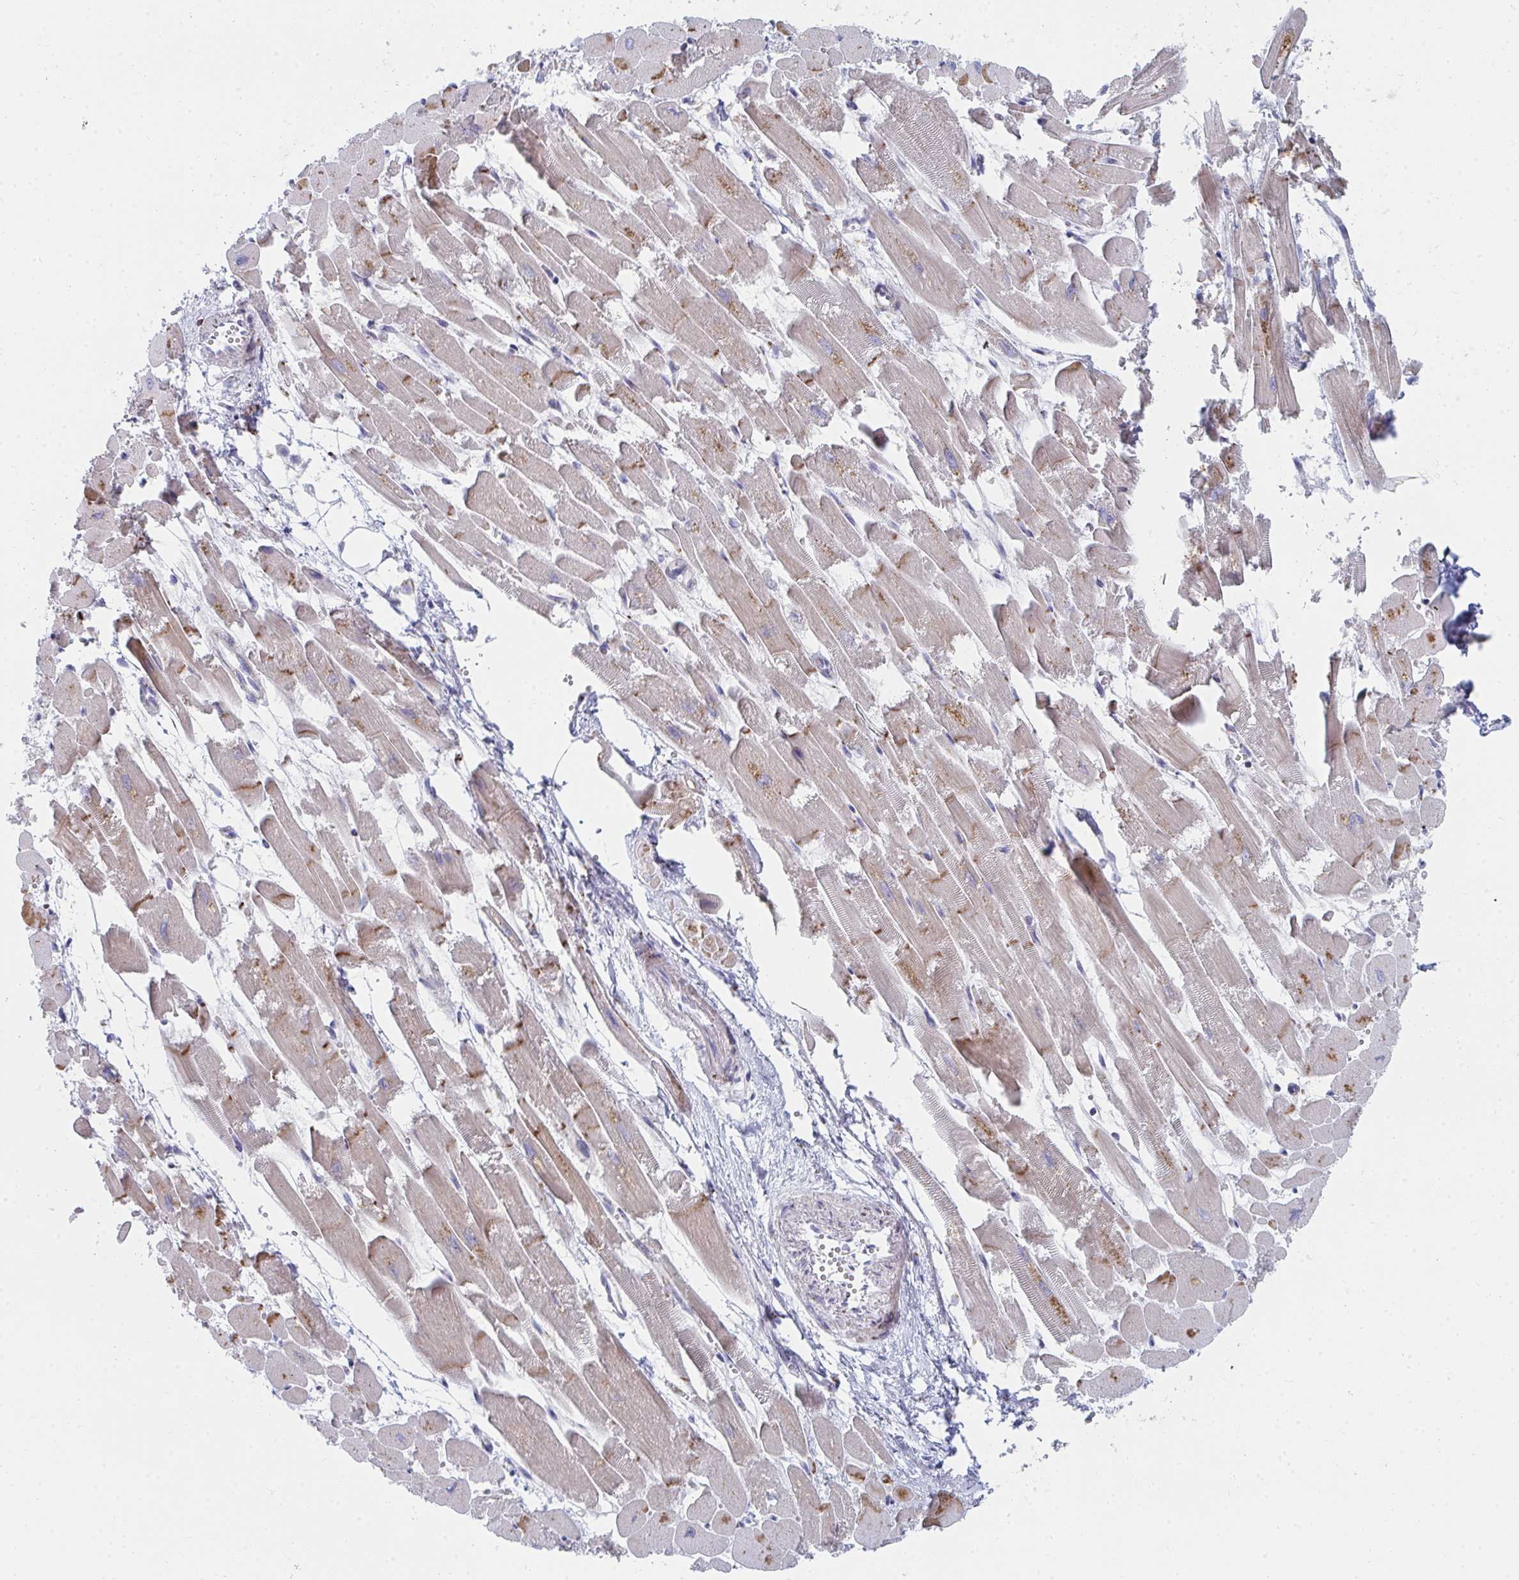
{"staining": {"intensity": "moderate", "quantity": "25%-75%", "location": "cytoplasmic/membranous"}, "tissue": "heart muscle", "cell_type": "Cardiomyocytes", "image_type": "normal", "snomed": [{"axis": "morphology", "description": "Normal tissue, NOS"}, {"axis": "topography", "description": "Heart"}], "caption": "Moderate cytoplasmic/membranous protein expression is seen in about 25%-75% of cardiomyocytes in heart muscle.", "gene": "PSMG1", "patient": {"sex": "female", "age": 52}}